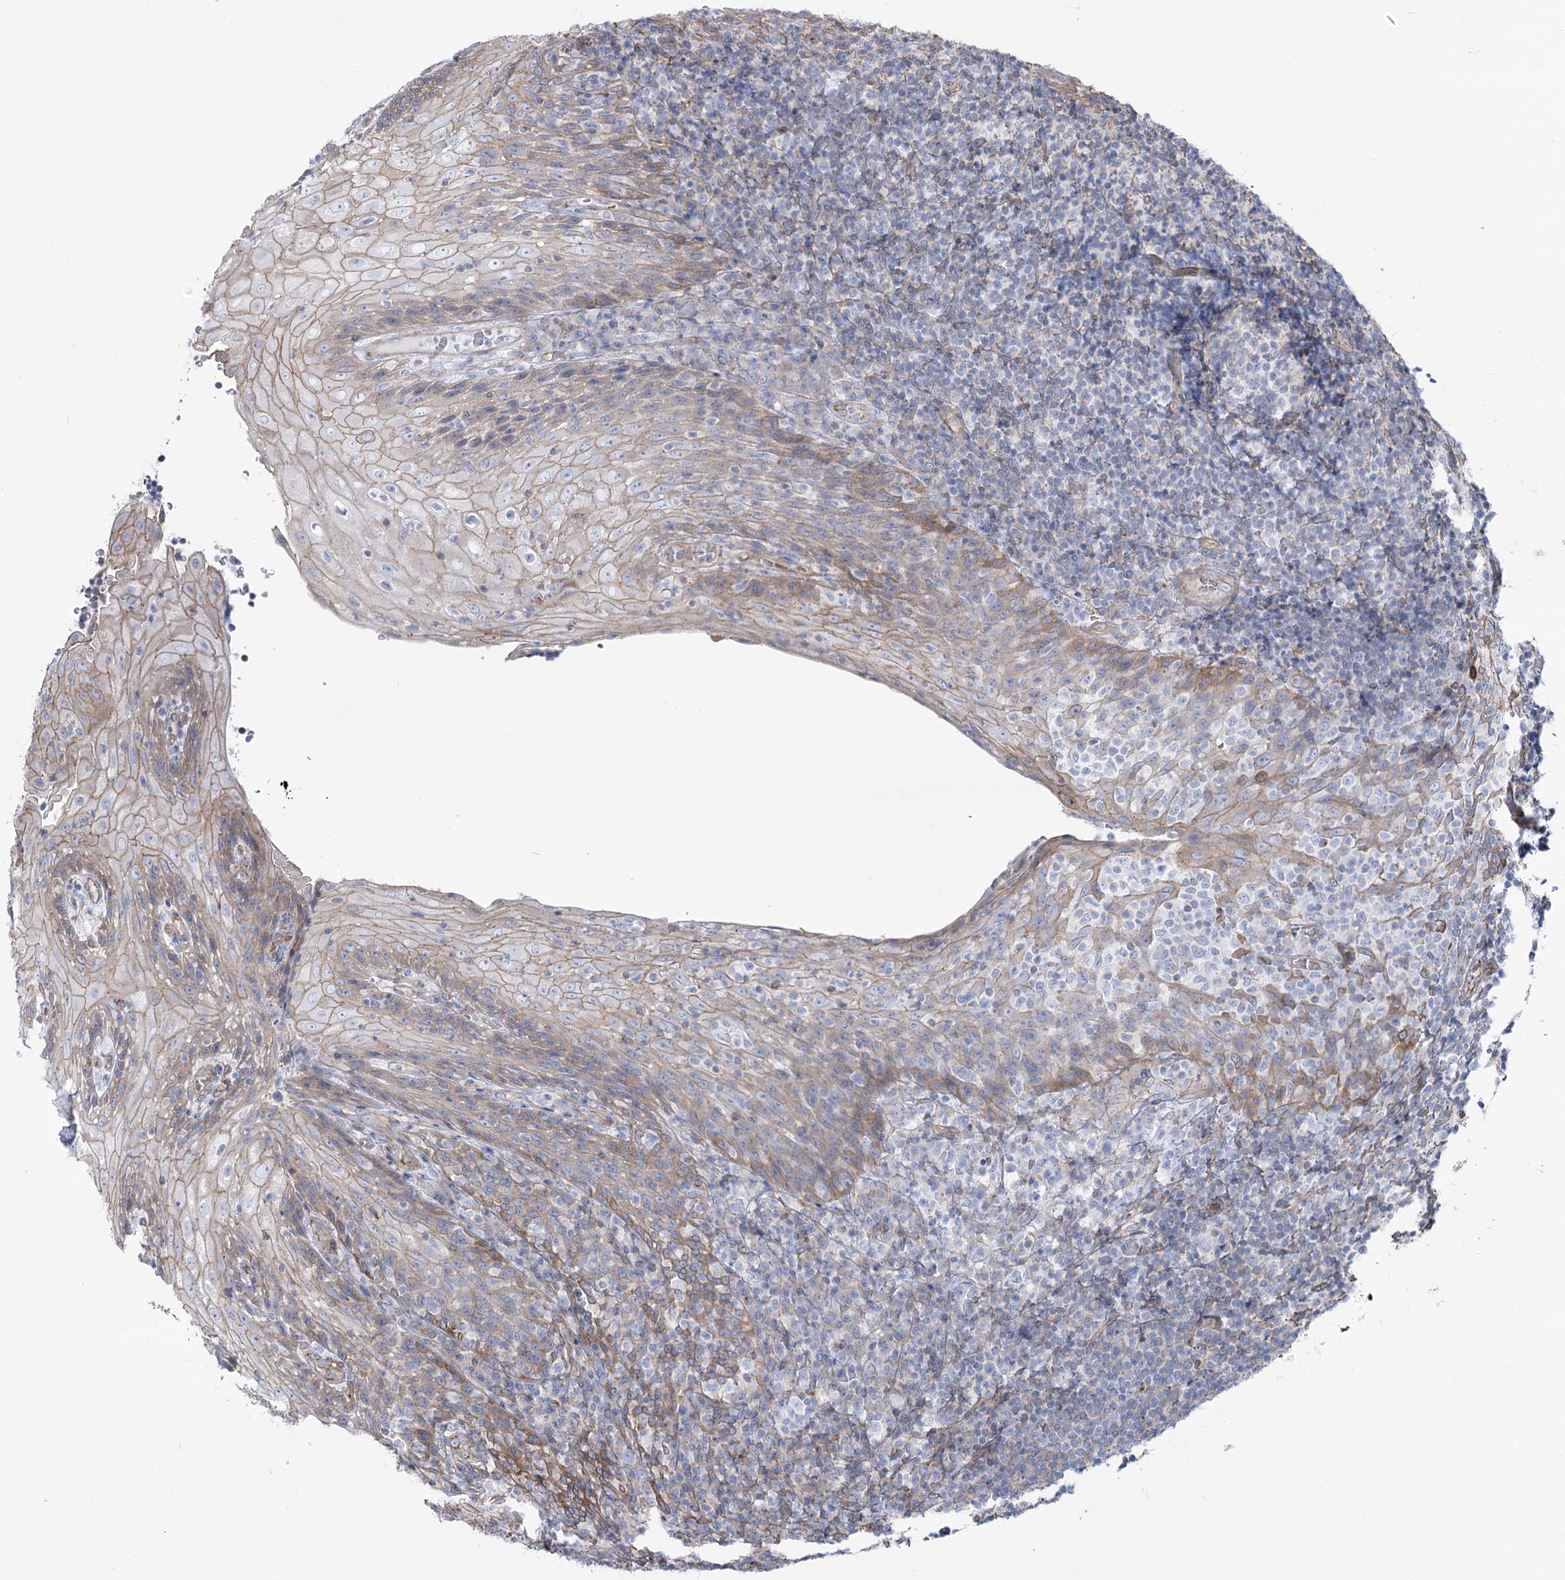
{"staining": {"intensity": "negative", "quantity": "none", "location": "none"}, "tissue": "tonsil", "cell_type": "Germinal center cells", "image_type": "normal", "snomed": [{"axis": "morphology", "description": "Normal tissue, NOS"}, {"axis": "topography", "description": "Tonsil"}], "caption": "Immunohistochemistry (IHC) histopathology image of normal tonsil stained for a protein (brown), which shows no staining in germinal center cells.", "gene": "PLEKHA5", "patient": {"sex": "male", "age": 37}}